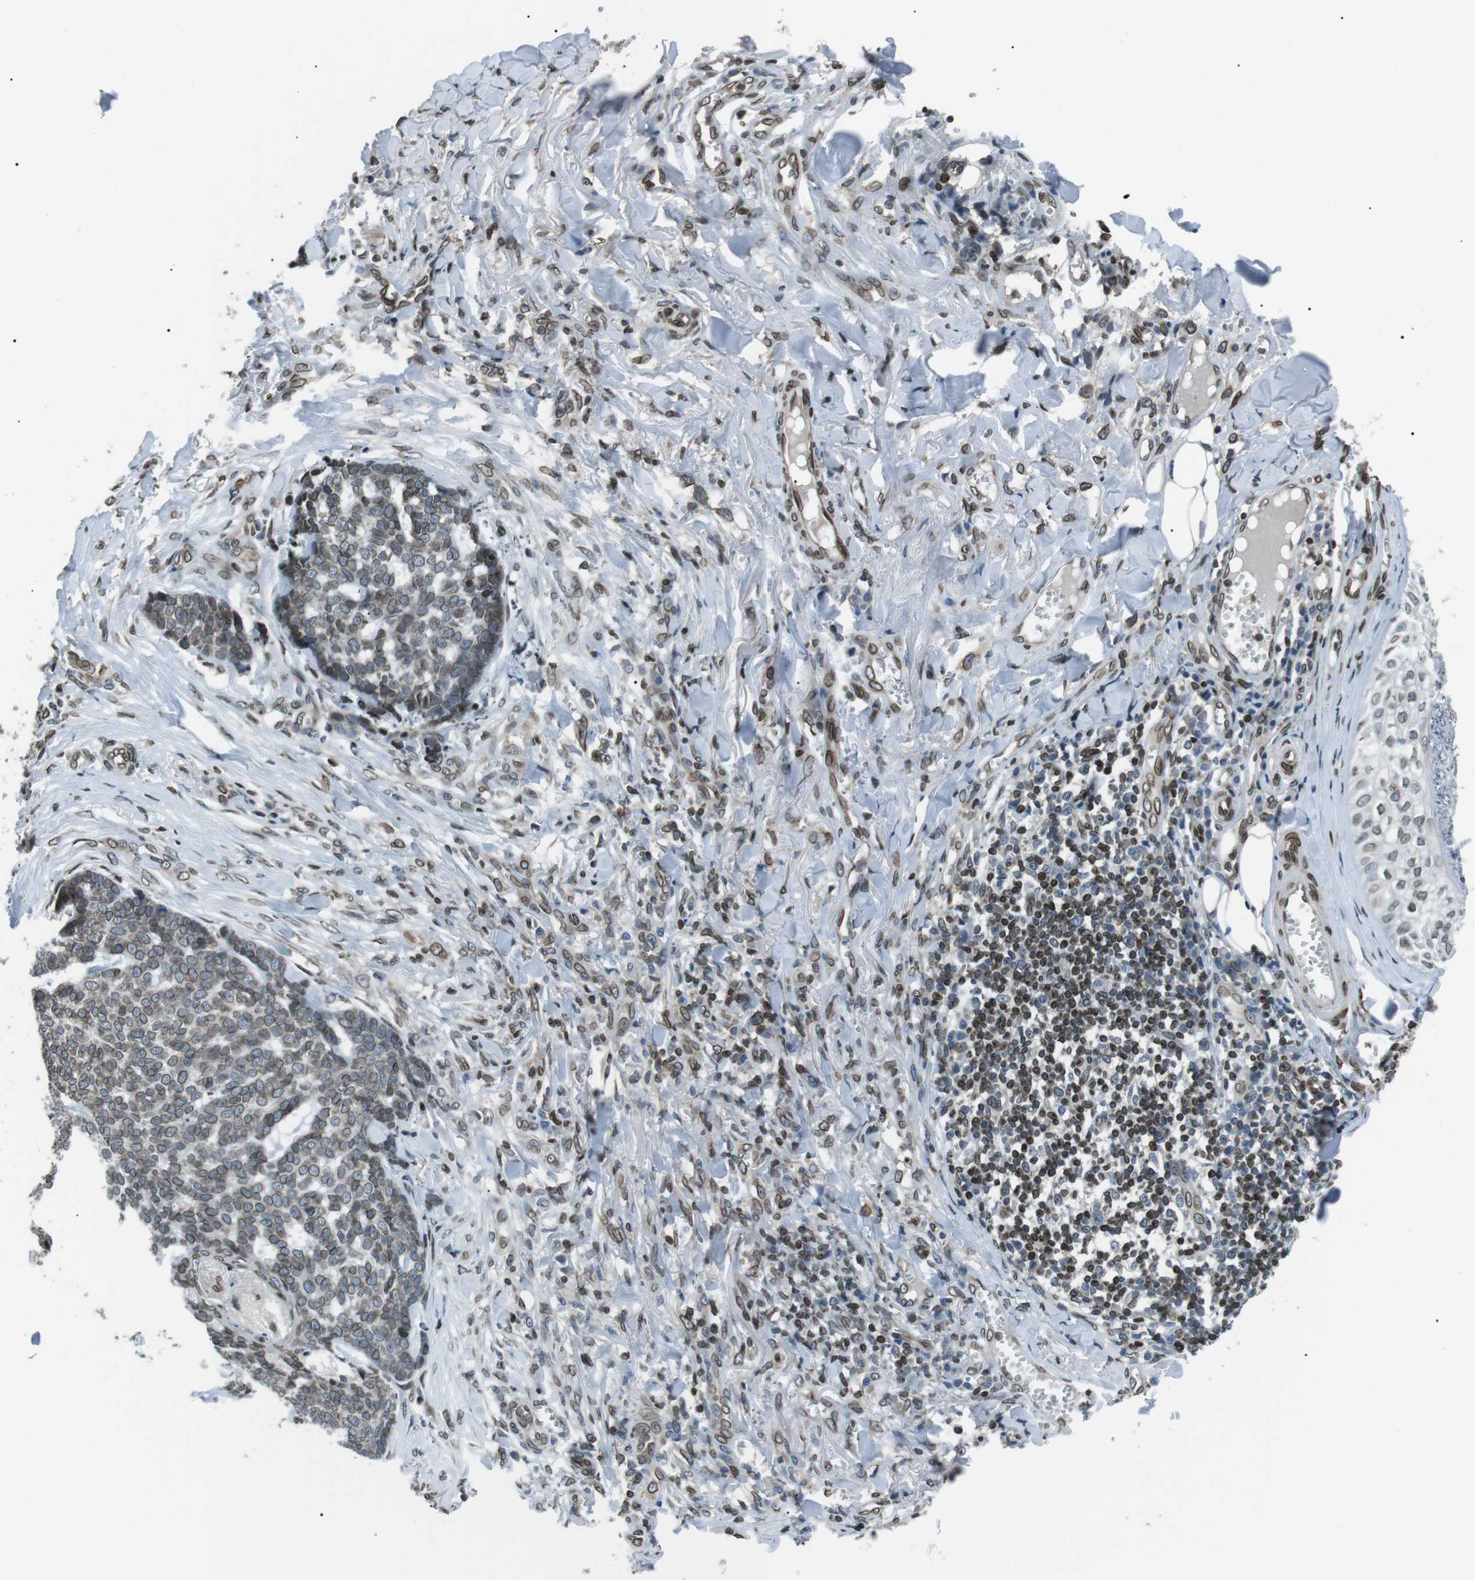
{"staining": {"intensity": "weak", "quantity": ">75%", "location": "cytoplasmic/membranous,nuclear"}, "tissue": "skin cancer", "cell_type": "Tumor cells", "image_type": "cancer", "snomed": [{"axis": "morphology", "description": "Basal cell carcinoma"}, {"axis": "topography", "description": "Skin"}], "caption": "Skin cancer (basal cell carcinoma) was stained to show a protein in brown. There is low levels of weak cytoplasmic/membranous and nuclear expression in approximately >75% of tumor cells.", "gene": "TMX4", "patient": {"sex": "male", "age": 84}}